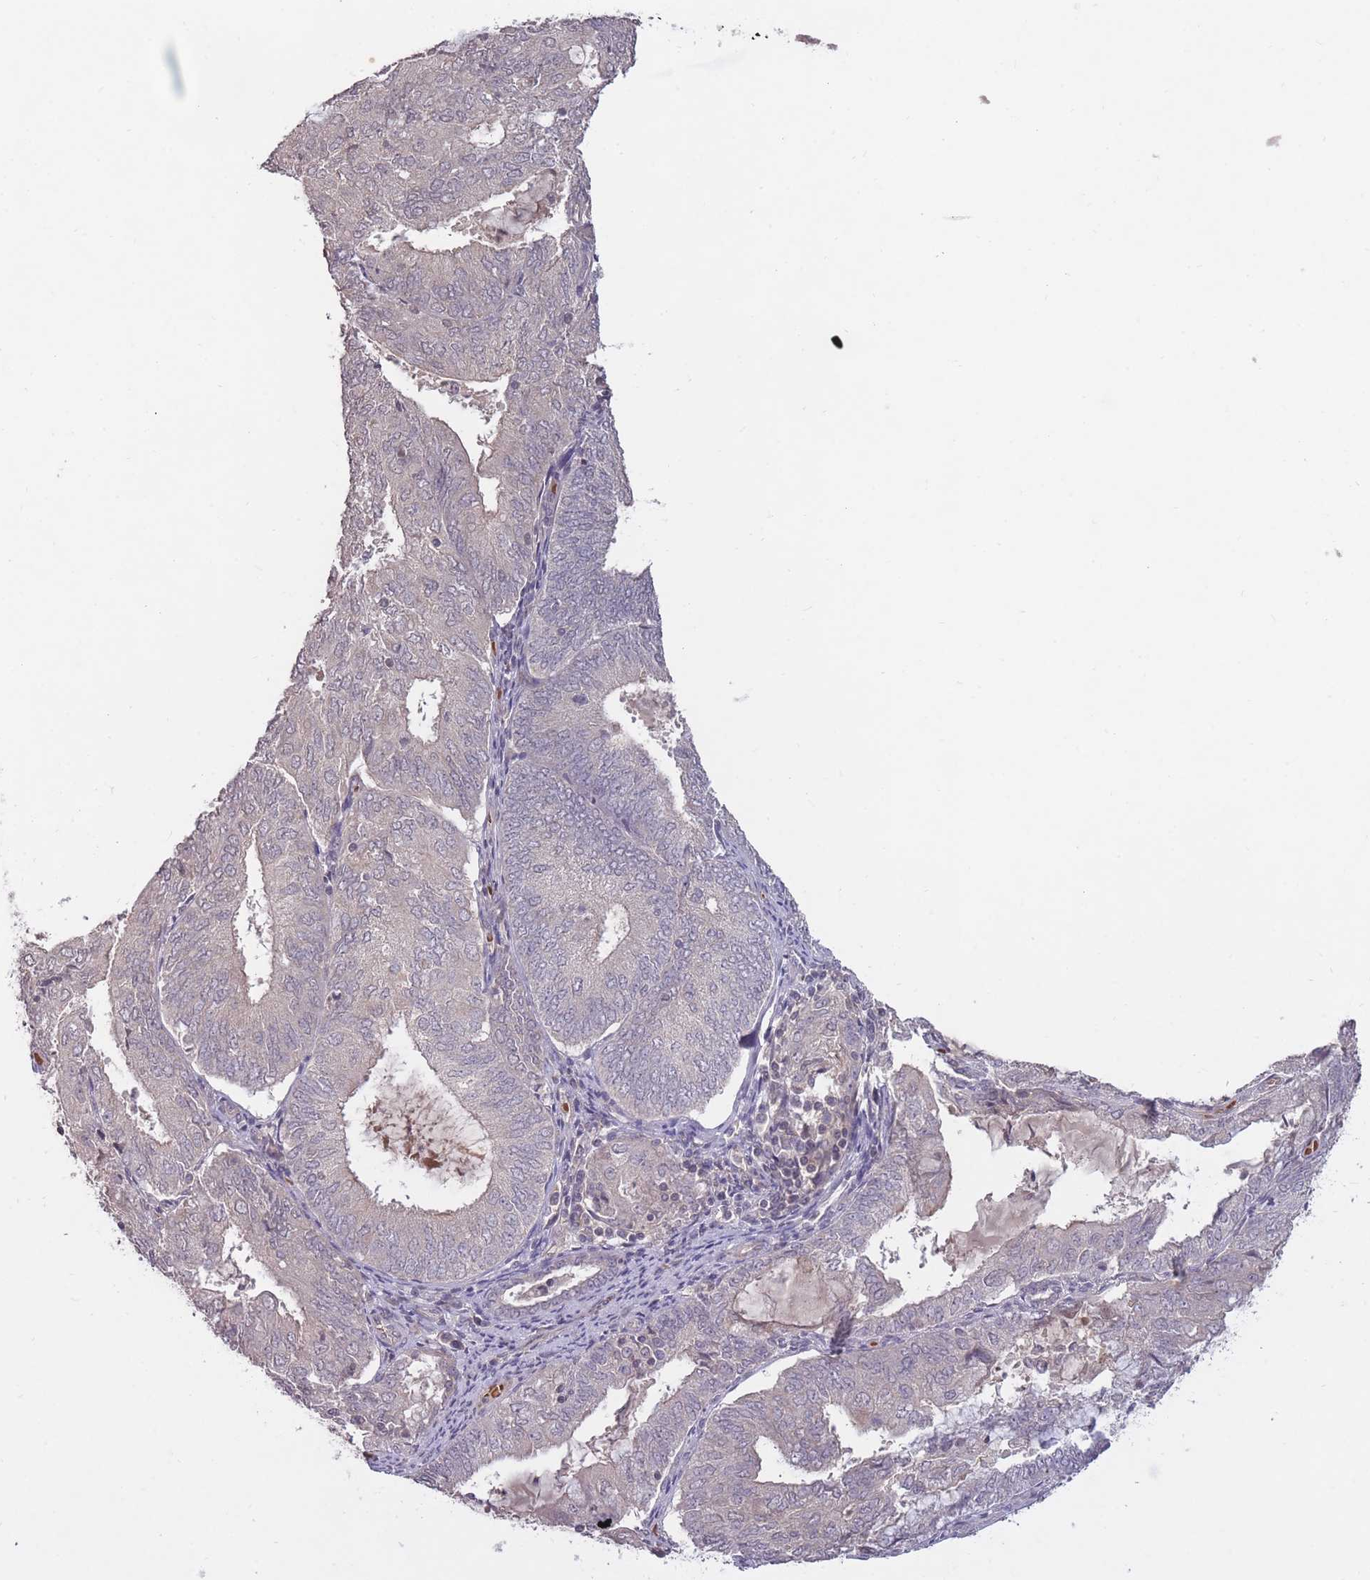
{"staining": {"intensity": "negative", "quantity": "none", "location": "none"}, "tissue": "endometrial cancer", "cell_type": "Tumor cells", "image_type": "cancer", "snomed": [{"axis": "morphology", "description": "Adenocarcinoma, NOS"}, {"axis": "topography", "description": "Endometrium"}], "caption": "This is a micrograph of IHC staining of endometrial adenocarcinoma, which shows no staining in tumor cells.", "gene": "ADCYAP1R1", "patient": {"sex": "female", "age": 81}}